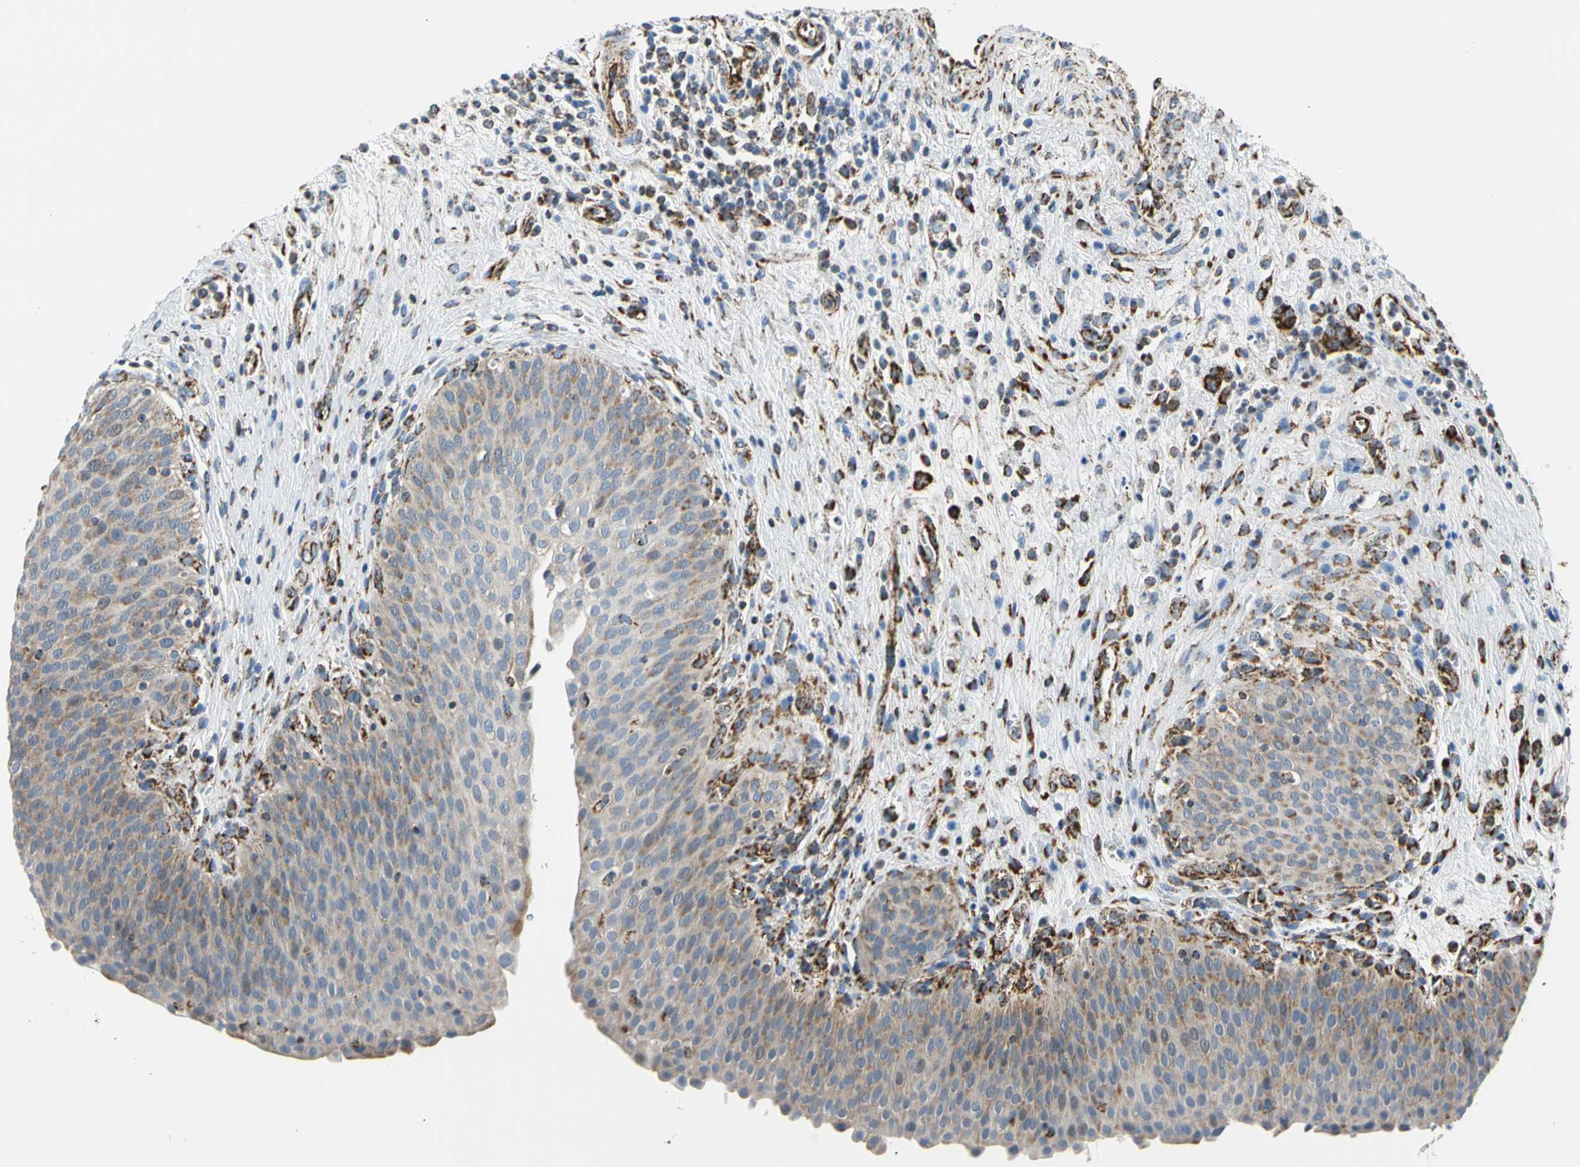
{"staining": {"intensity": "moderate", "quantity": ">75%", "location": "cytoplasmic/membranous"}, "tissue": "urinary bladder", "cell_type": "Urothelial cells", "image_type": "normal", "snomed": [{"axis": "morphology", "description": "Normal tissue, NOS"}, {"axis": "morphology", "description": "Dysplasia, NOS"}, {"axis": "topography", "description": "Urinary bladder"}], "caption": "Urinary bladder stained with a brown dye reveals moderate cytoplasmic/membranous positive positivity in about >75% of urothelial cells.", "gene": "ACAT1", "patient": {"sex": "male", "age": 35}}